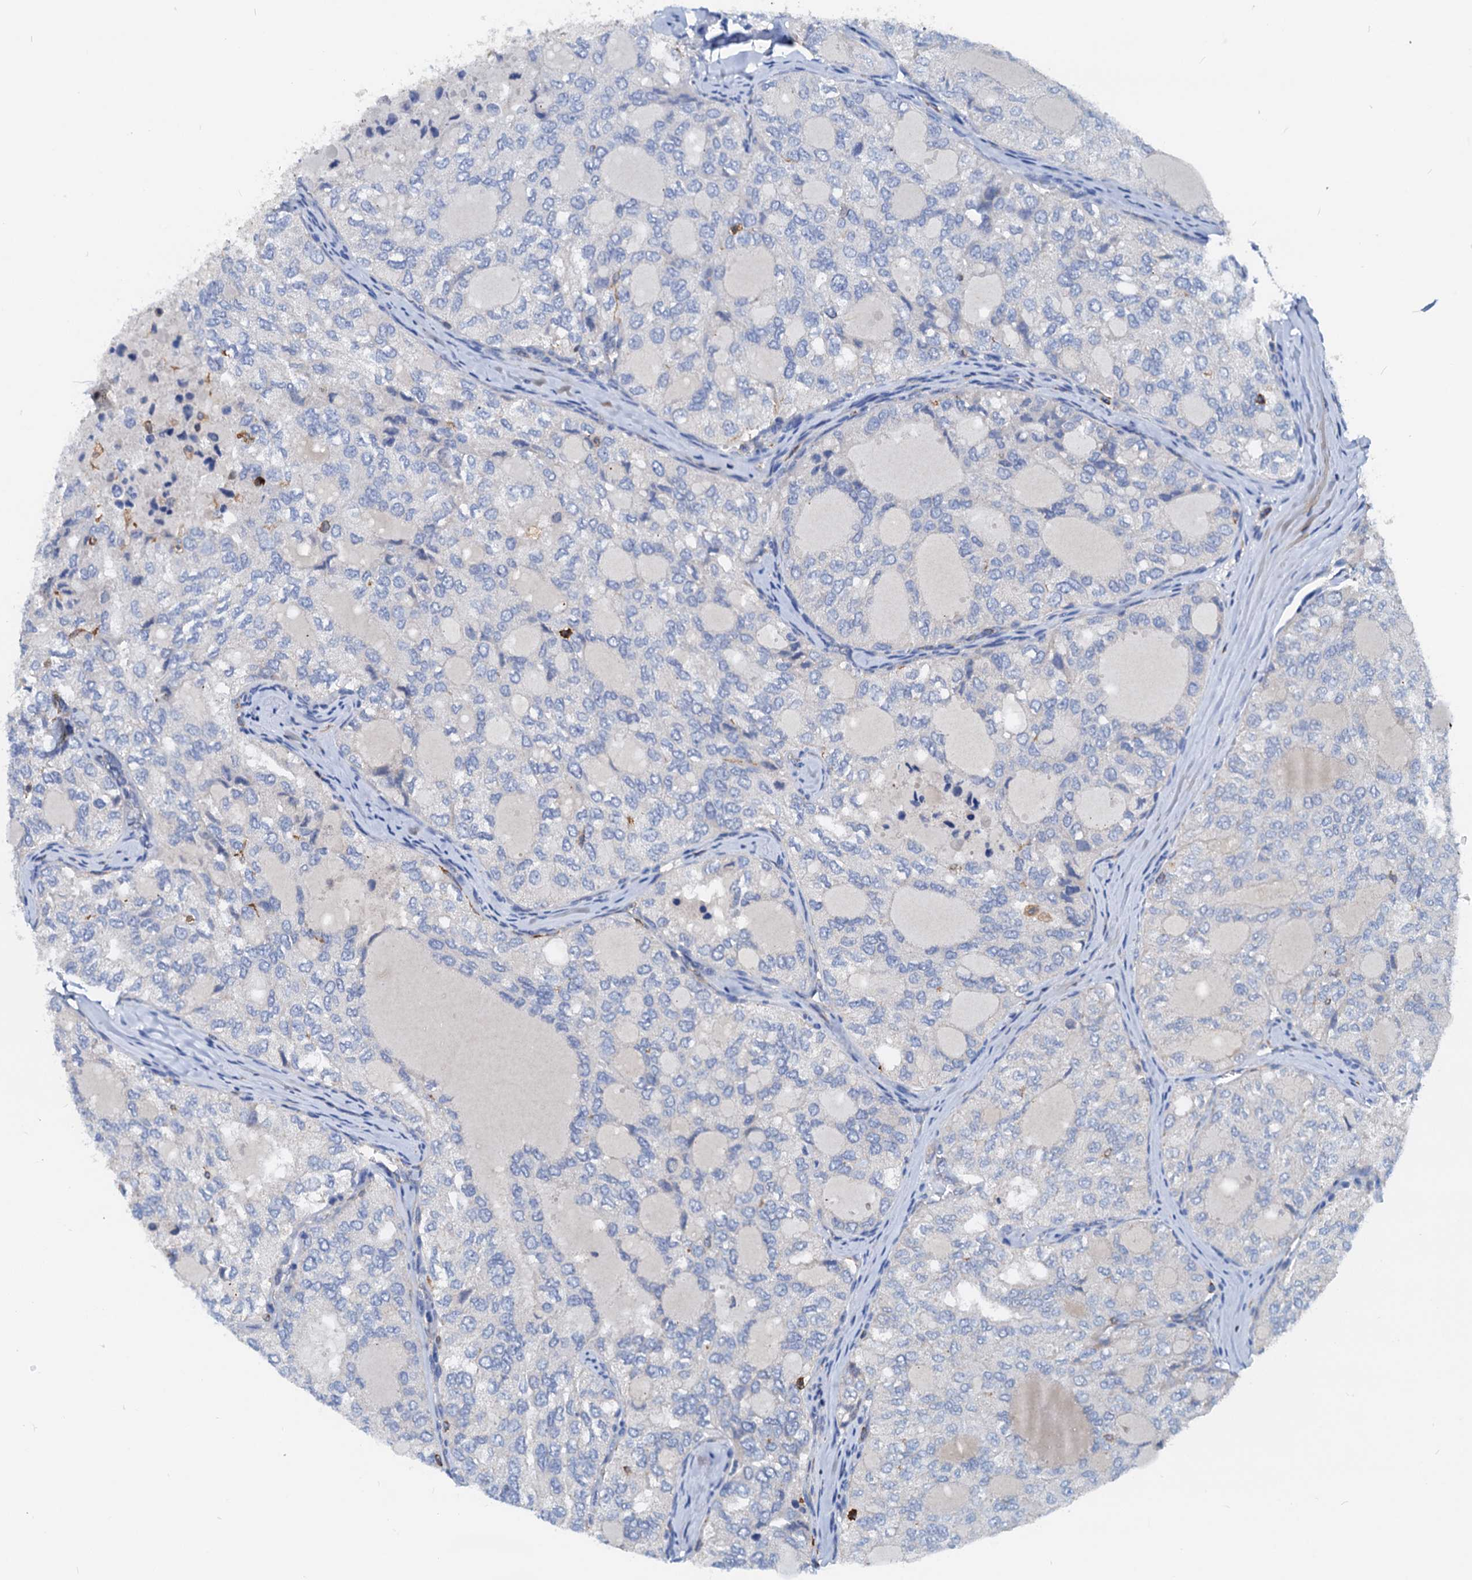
{"staining": {"intensity": "negative", "quantity": "none", "location": "none"}, "tissue": "thyroid cancer", "cell_type": "Tumor cells", "image_type": "cancer", "snomed": [{"axis": "morphology", "description": "Follicular adenoma carcinoma, NOS"}, {"axis": "topography", "description": "Thyroid gland"}], "caption": "Thyroid cancer was stained to show a protein in brown. There is no significant positivity in tumor cells.", "gene": "LCP2", "patient": {"sex": "male", "age": 75}}